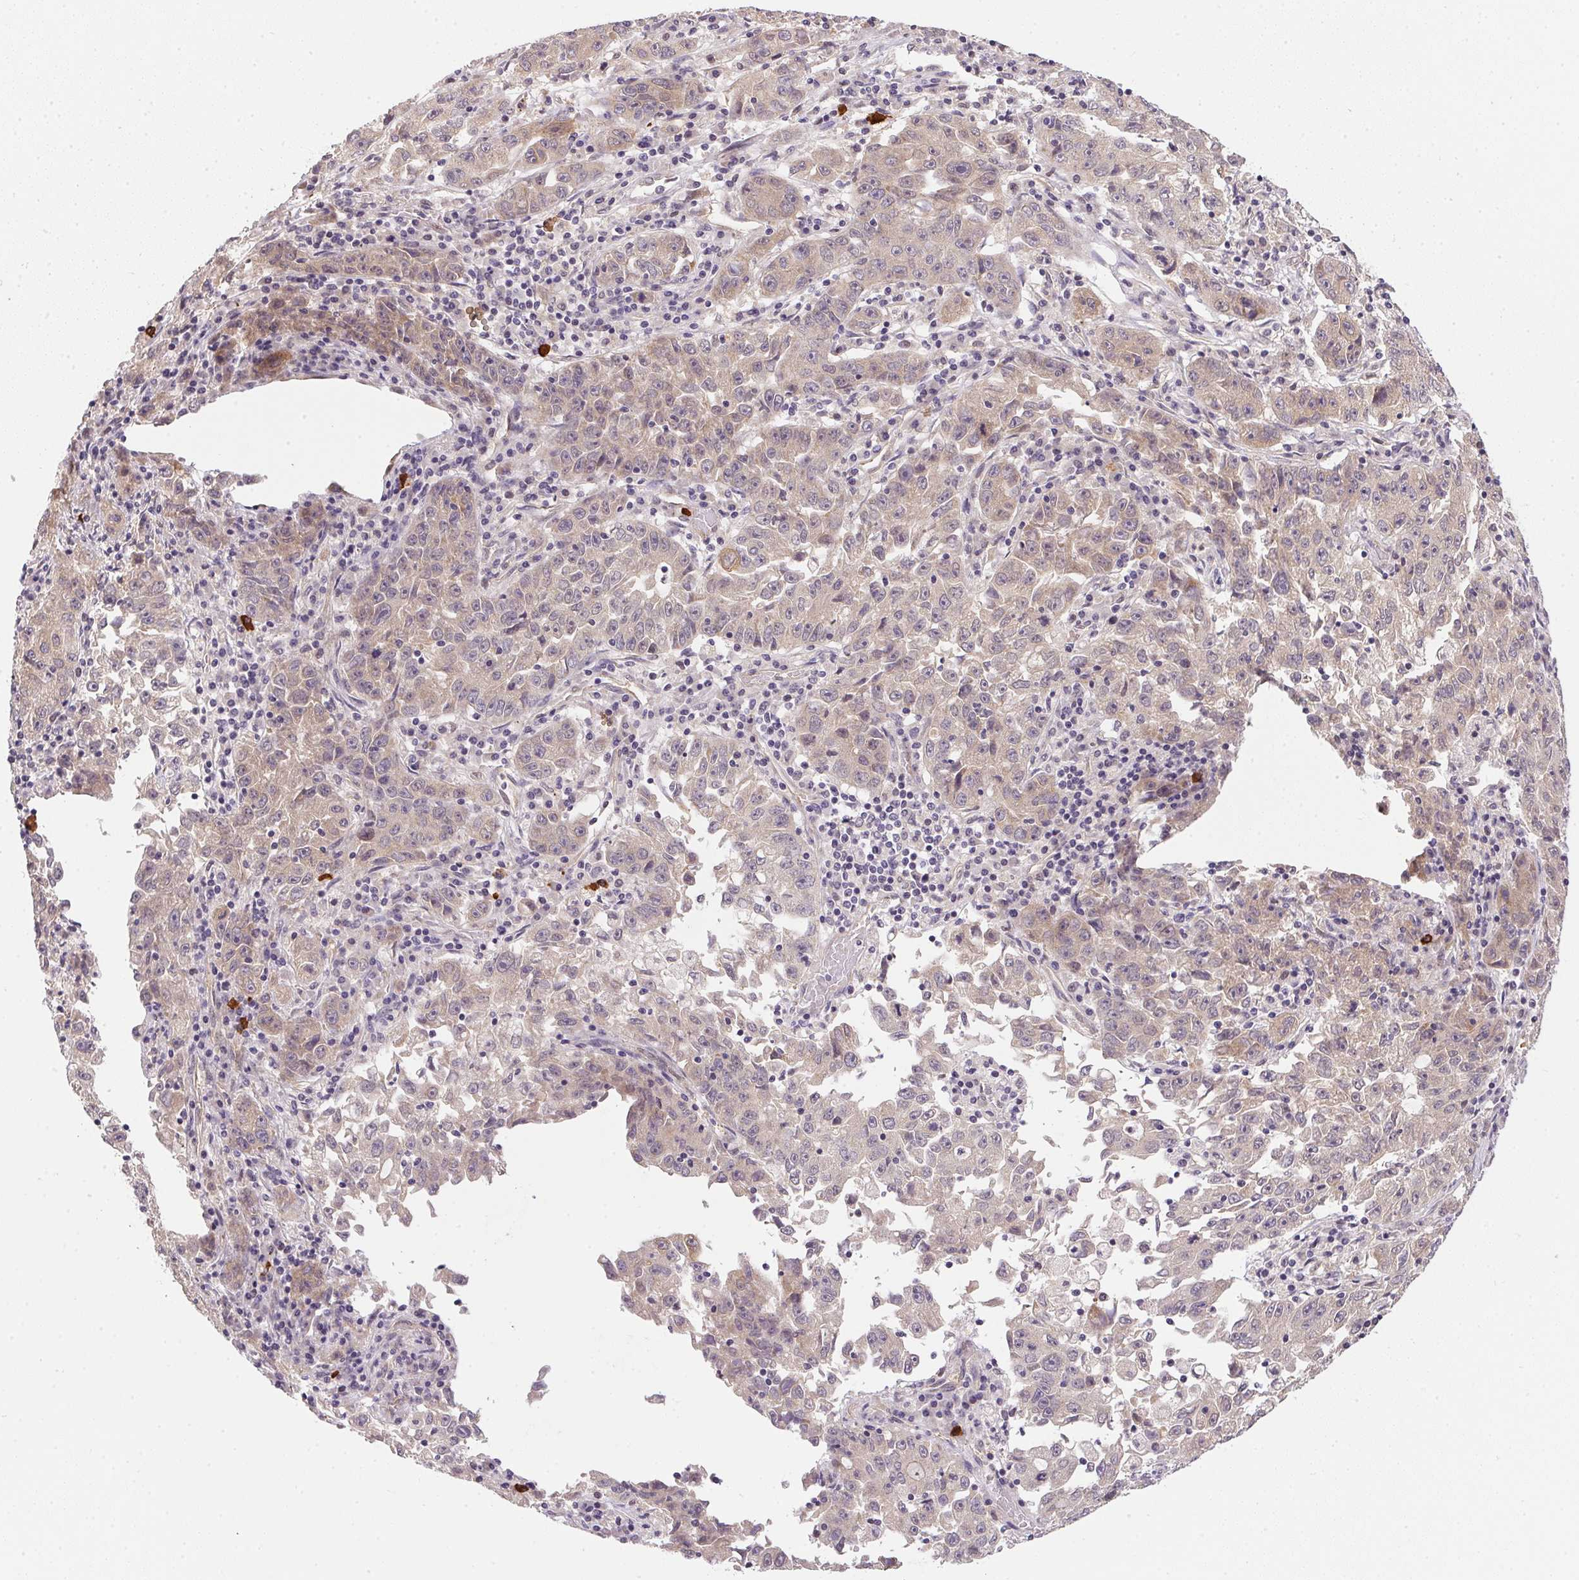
{"staining": {"intensity": "negative", "quantity": "none", "location": "none"}, "tissue": "lung cancer", "cell_type": "Tumor cells", "image_type": "cancer", "snomed": [{"axis": "morphology", "description": "Normal morphology"}, {"axis": "morphology", "description": "Adenocarcinoma, NOS"}, {"axis": "topography", "description": "Lymph node"}, {"axis": "topography", "description": "Lung"}], "caption": "Tumor cells show no significant protein staining in lung adenocarcinoma.", "gene": "CFAP92", "patient": {"sex": "female", "age": 57}}